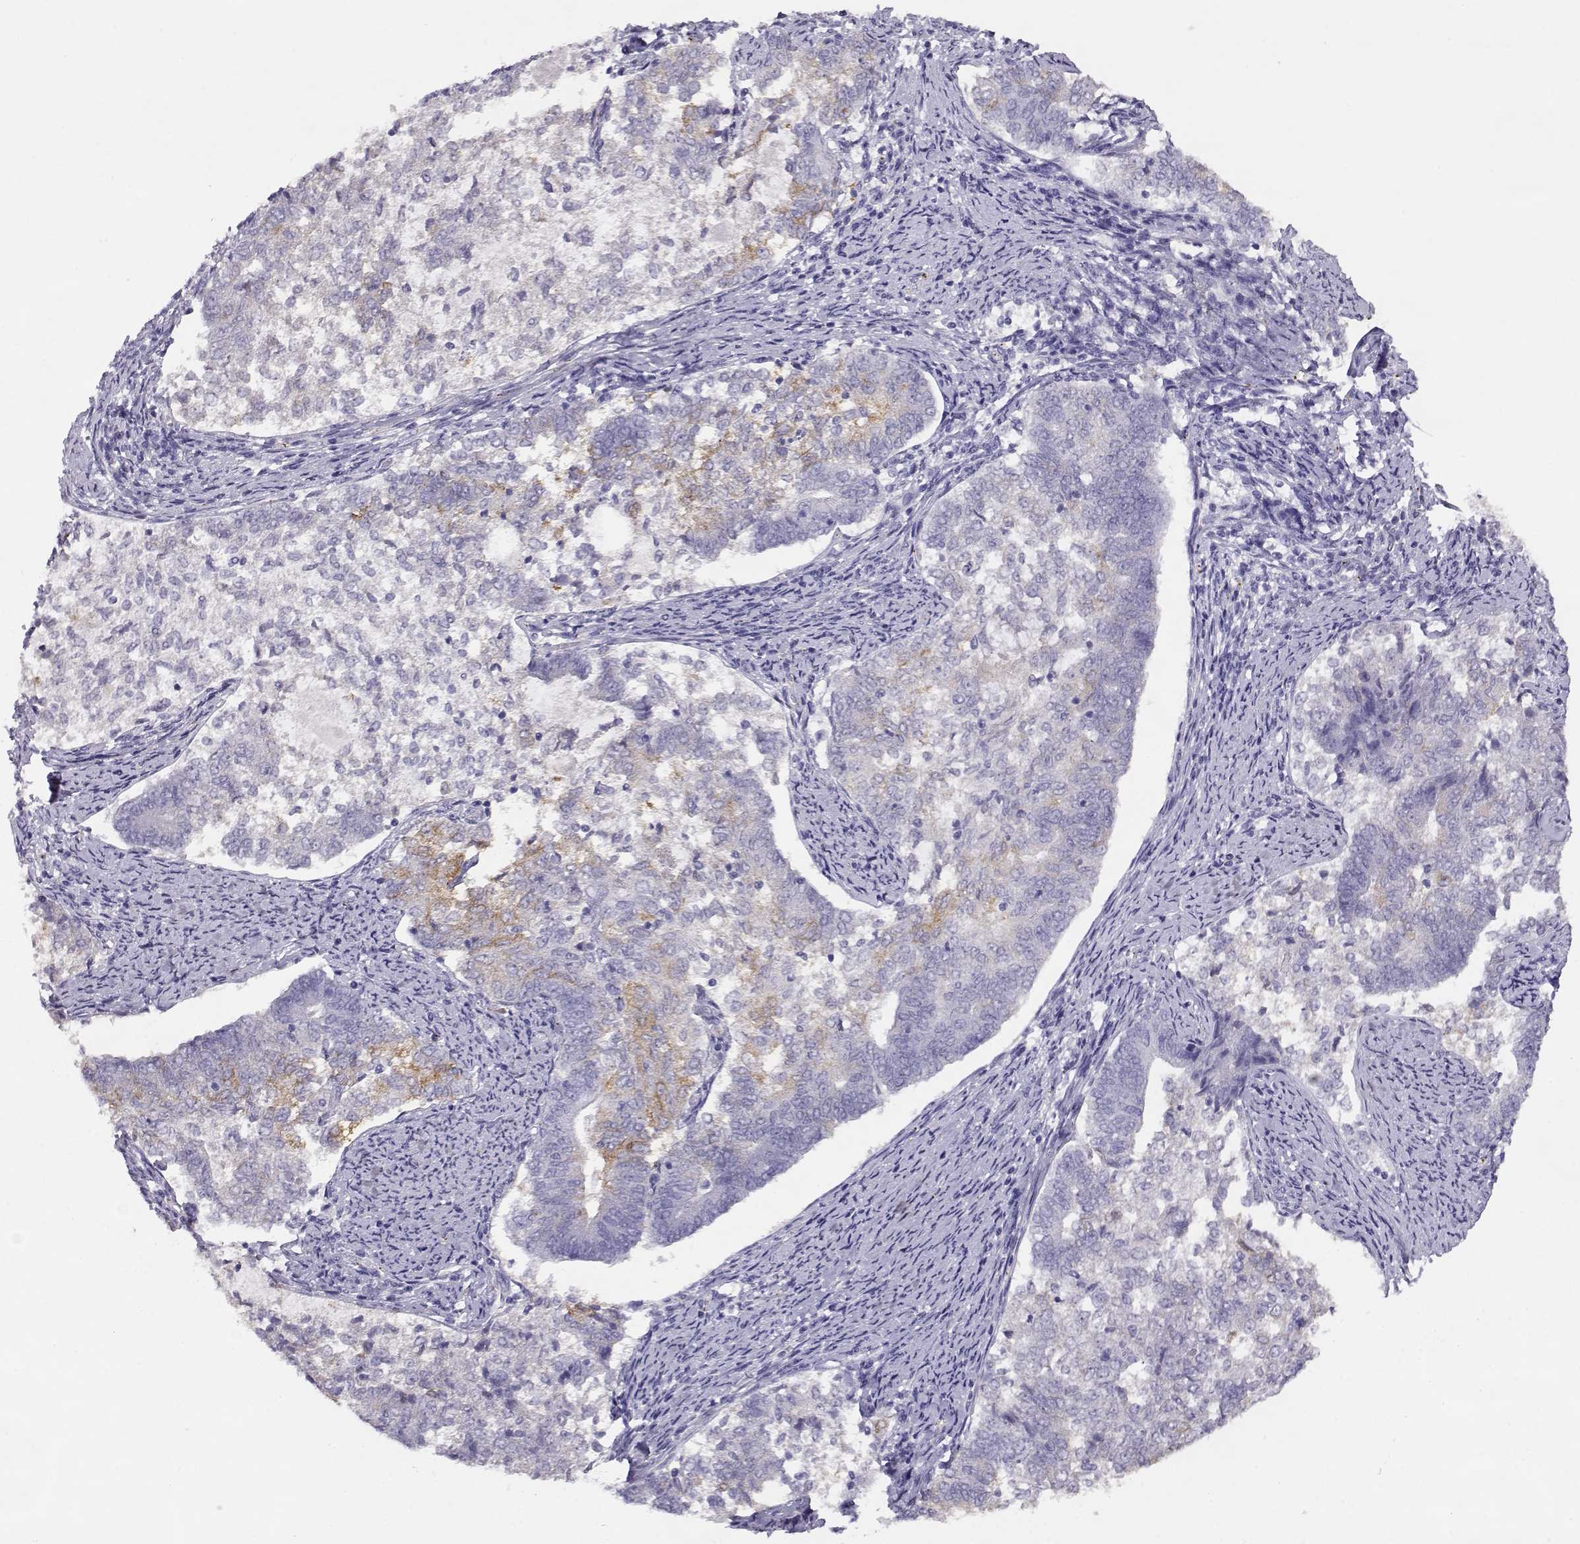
{"staining": {"intensity": "weak", "quantity": "<25%", "location": "cytoplasmic/membranous"}, "tissue": "endometrial cancer", "cell_type": "Tumor cells", "image_type": "cancer", "snomed": [{"axis": "morphology", "description": "Adenocarcinoma, NOS"}, {"axis": "topography", "description": "Endometrium"}], "caption": "Endometrial adenocarcinoma was stained to show a protein in brown. There is no significant positivity in tumor cells. (DAB (3,3'-diaminobenzidine) IHC, high magnification).", "gene": "ENDOU", "patient": {"sex": "female", "age": 65}}